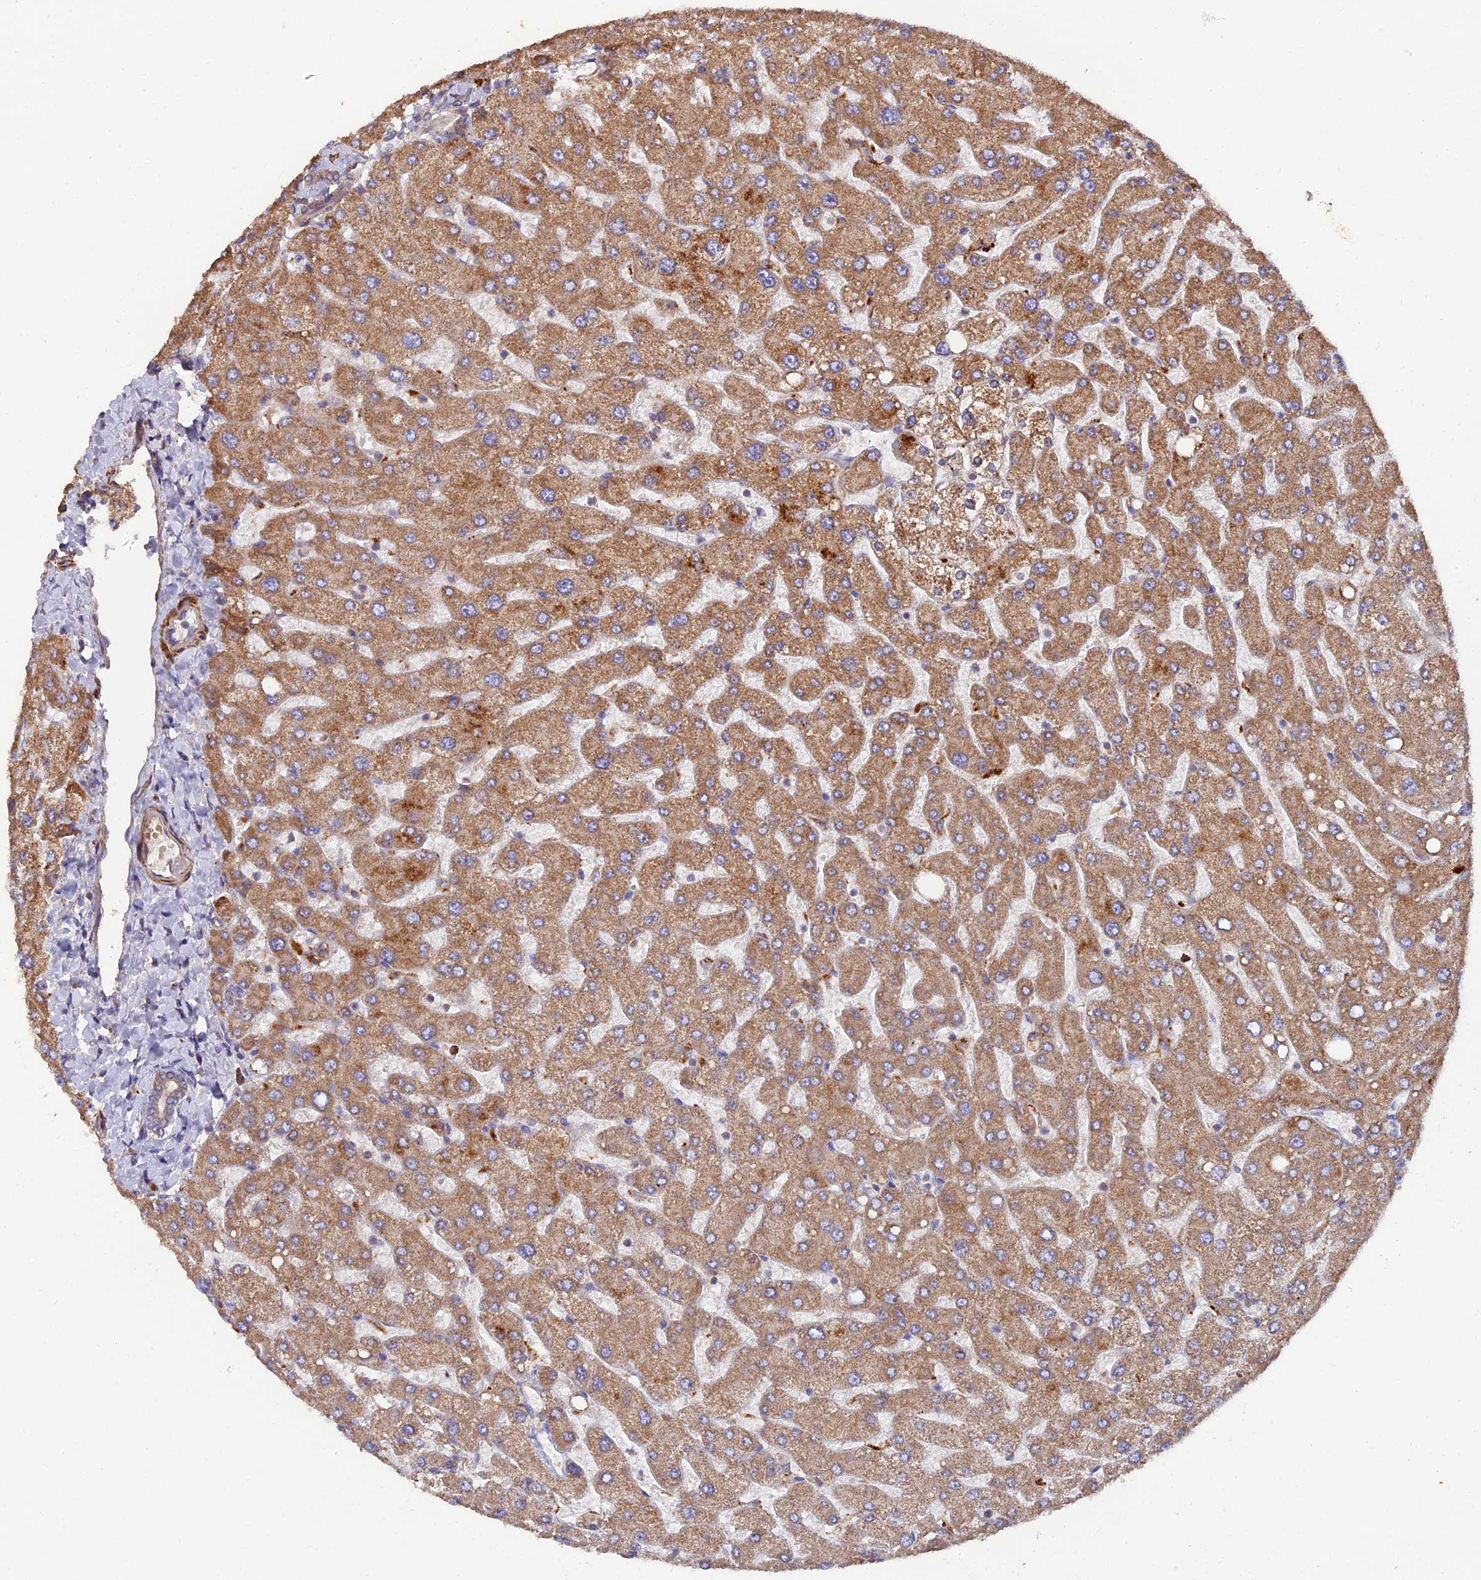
{"staining": {"intensity": "weak", "quantity": "25%-75%", "location": "cytoplasmic/membranous"}, "tissue": "liver", "cell_type": "Cholangiocytes", "image_type": "normal", "snomed": [{"axis": "morphology", "description": "Normal tissue, NOS"}, {"axis": "topography", "description": "Liver"}], "caption": "IHC of benign human liver exhibits low levels of weak cytoplasmic/membranous expression in about 25%-75% of cholangiocytes.", "gene": "IFT22", "patient": {"sex": "male", "age": 55}}